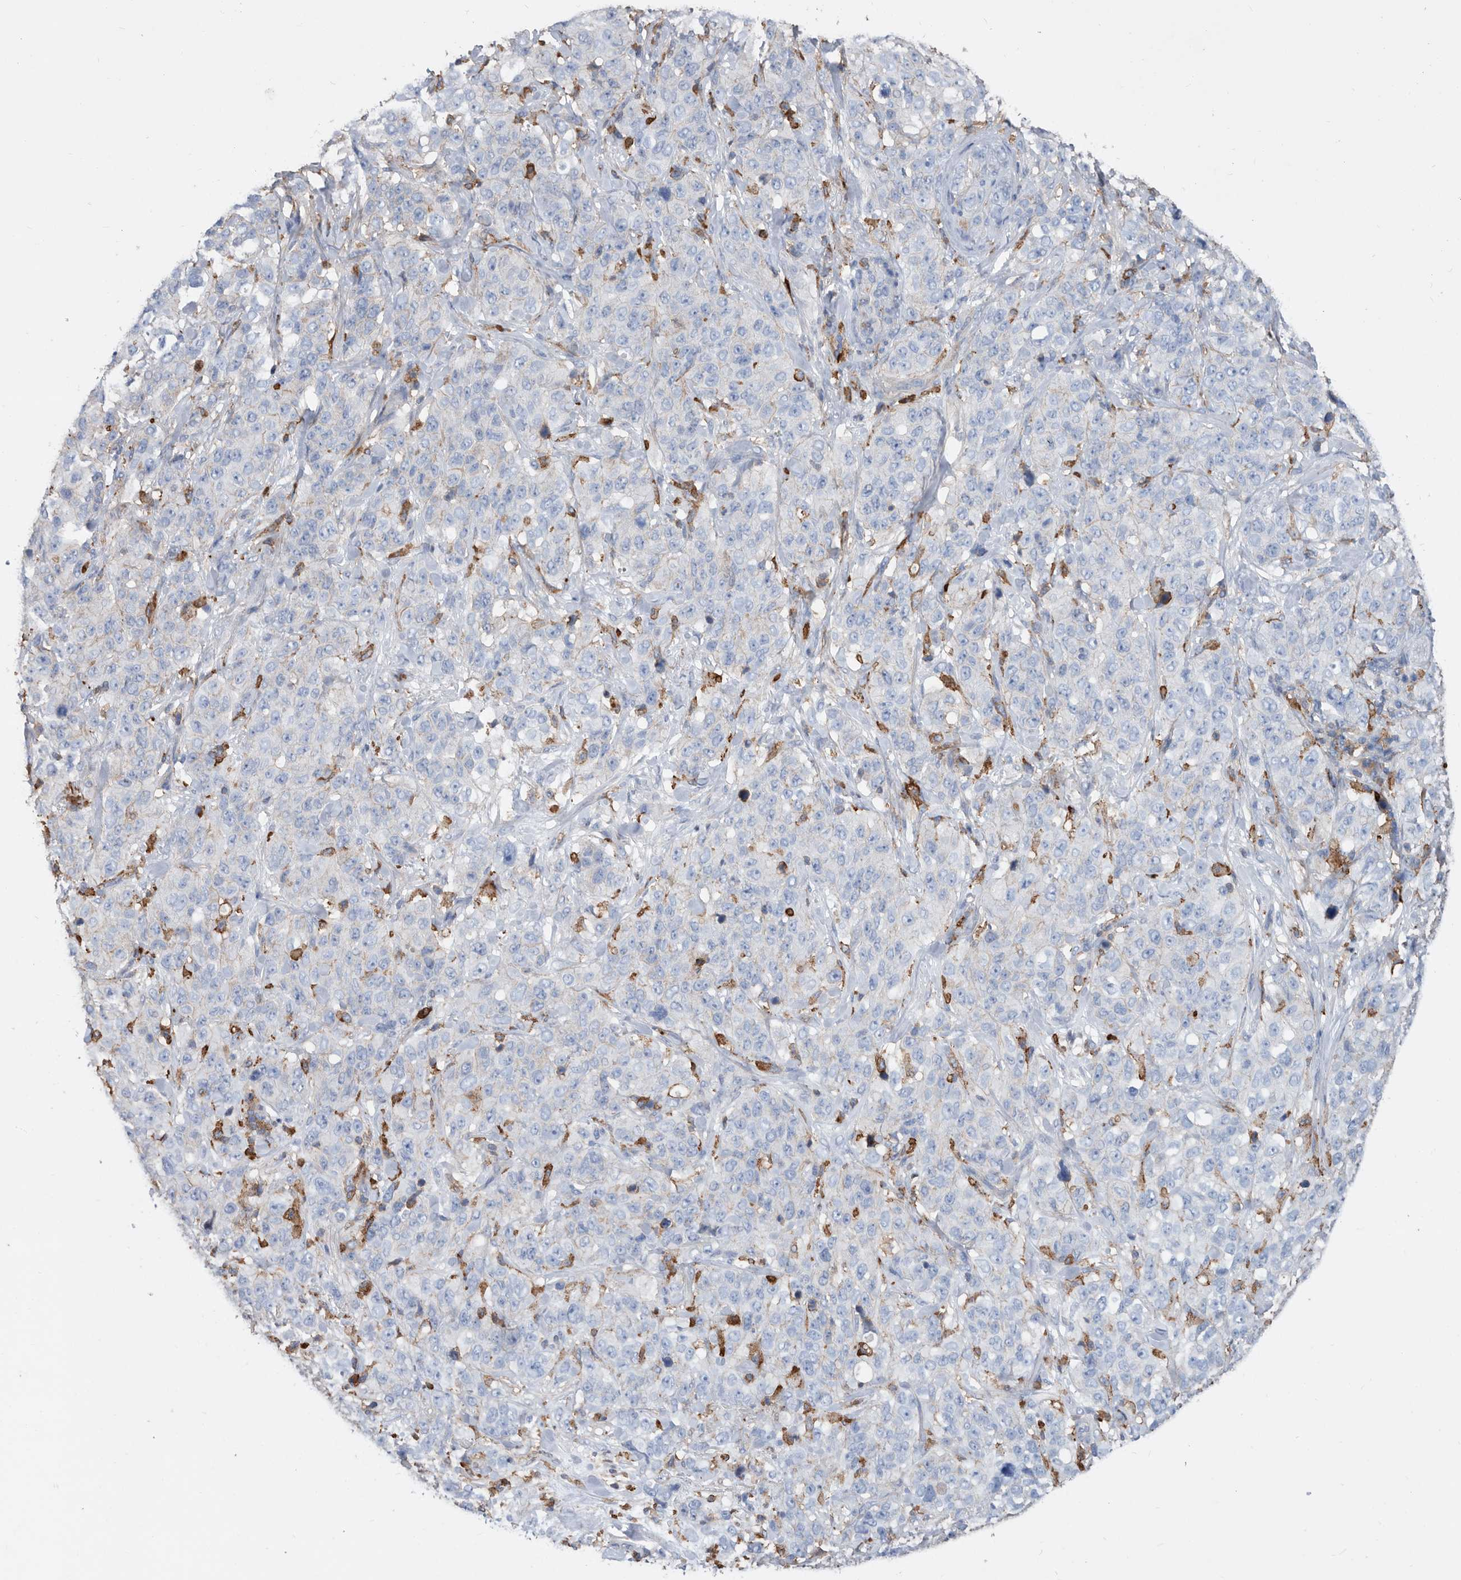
{"staining": {"intensity": "negative", "quantity": "none", "location": "none"}, "tissue": "stomach cancer", "cell_type": "Tumor cells", "image_type": "cancer", "snomed": [{"axis": "morphology", "description": "Adenocarcinoma, NOS"}, {"axis": "topography", "description": "Stomach"}], "caption": "A photomicrograph of human stomach adenocarcinoma is negative for staining in tumor cells. The staining is performed using DAB brown chromogen with nuclei counter-stained in using hematoxylin.", "gene": "MS4A4A", "patient": {"sex": "male", "age": 48}}